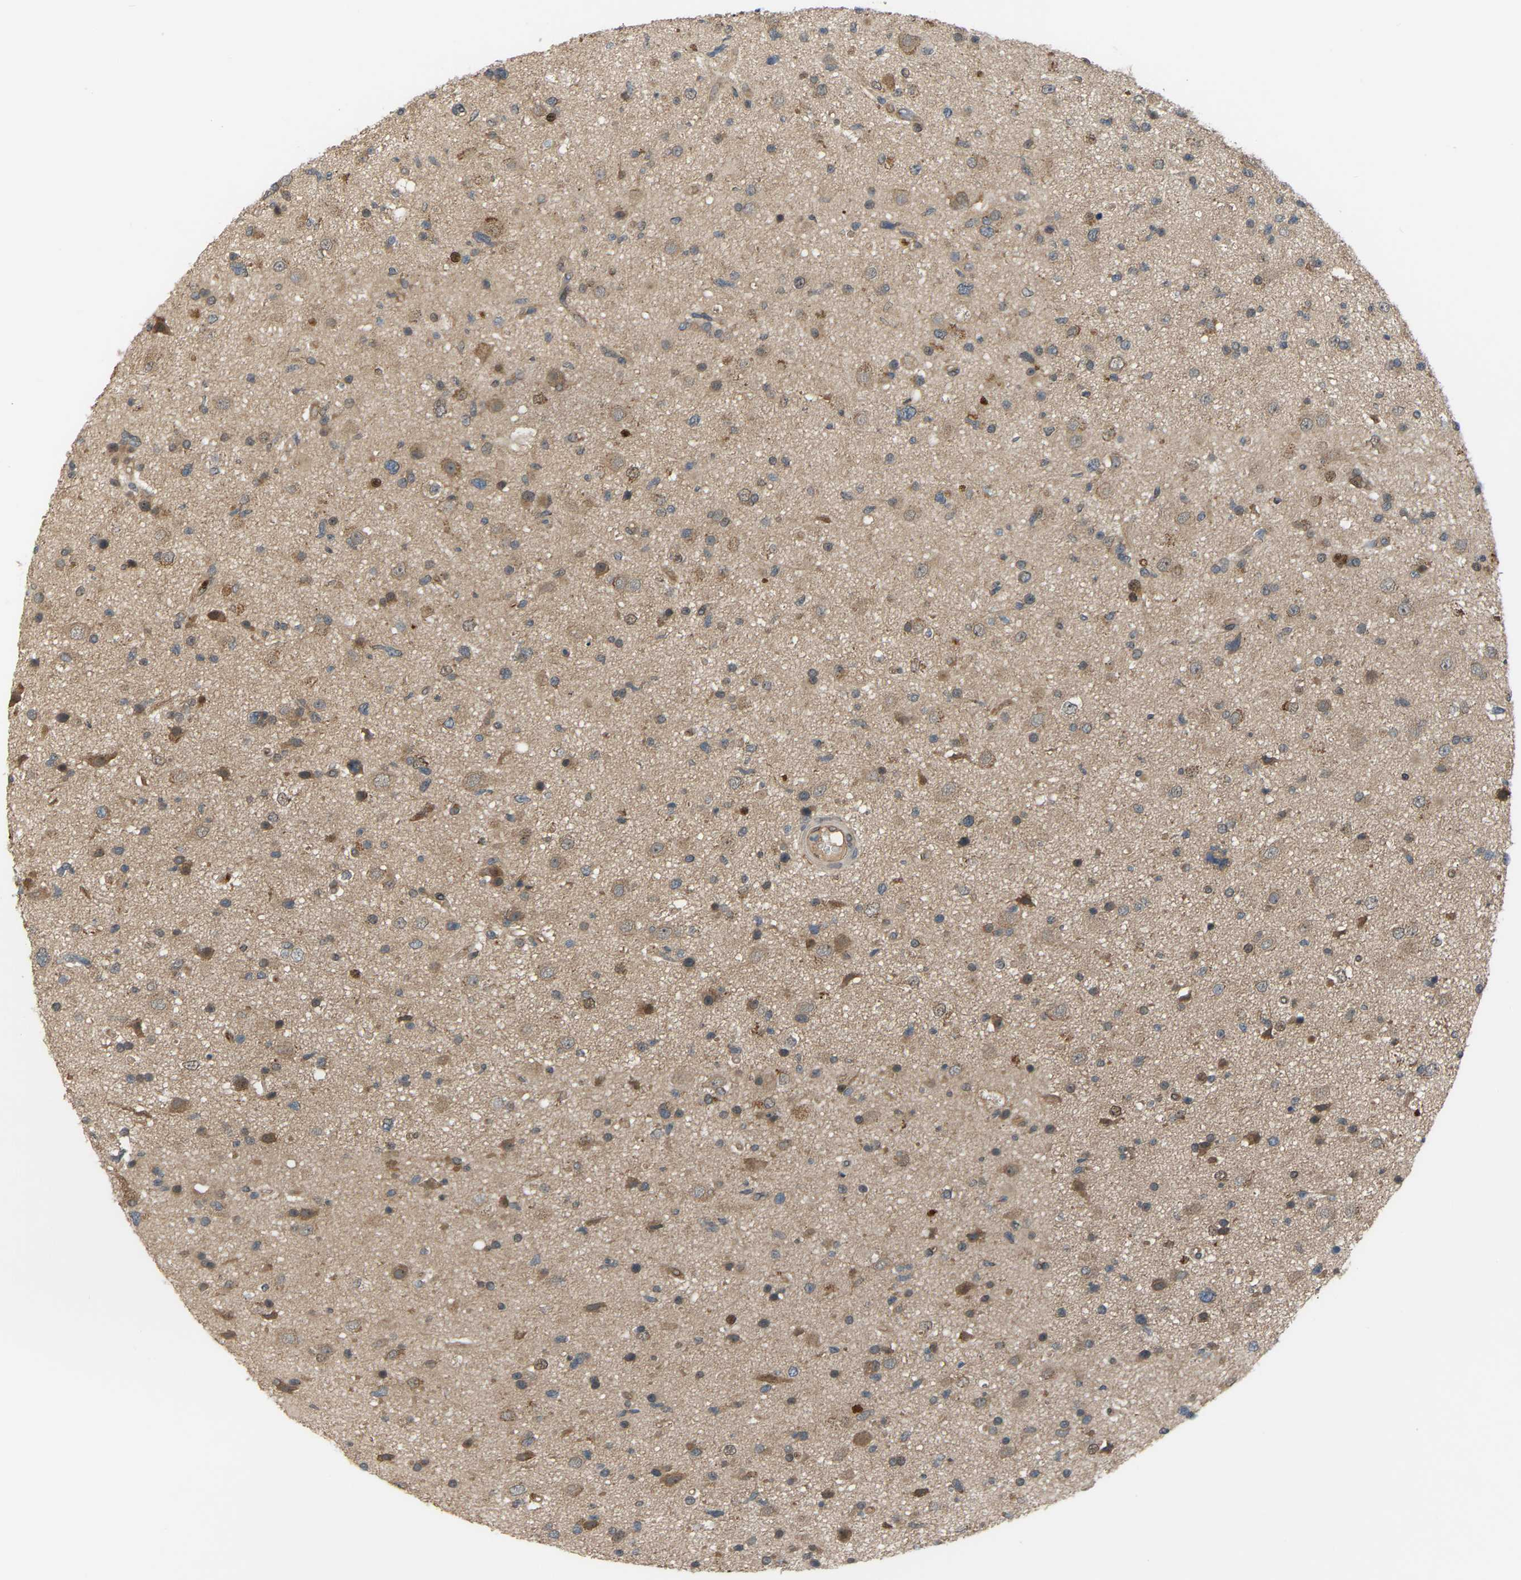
{"staining": {"intensity": "moderate", "quantity": ">75%", "location": "cytoplasmic/membranous"}, "tissue": "glioma", "cell_type": "Tumor cells", "image_type": "cancer", "snomed": [{"axis": "morphology", "description": "Glioma, malignant, High grade"}, {"axis": "topography", "description": "Brain"}], "caption": "Tumor cells reveal medium levels of moderate cytoplasmic/membranous staining in approximately >75% of cells in malignant high-grade glioma.", "gene": "CROT", "patient": {"sex": "male", "age": 33}}